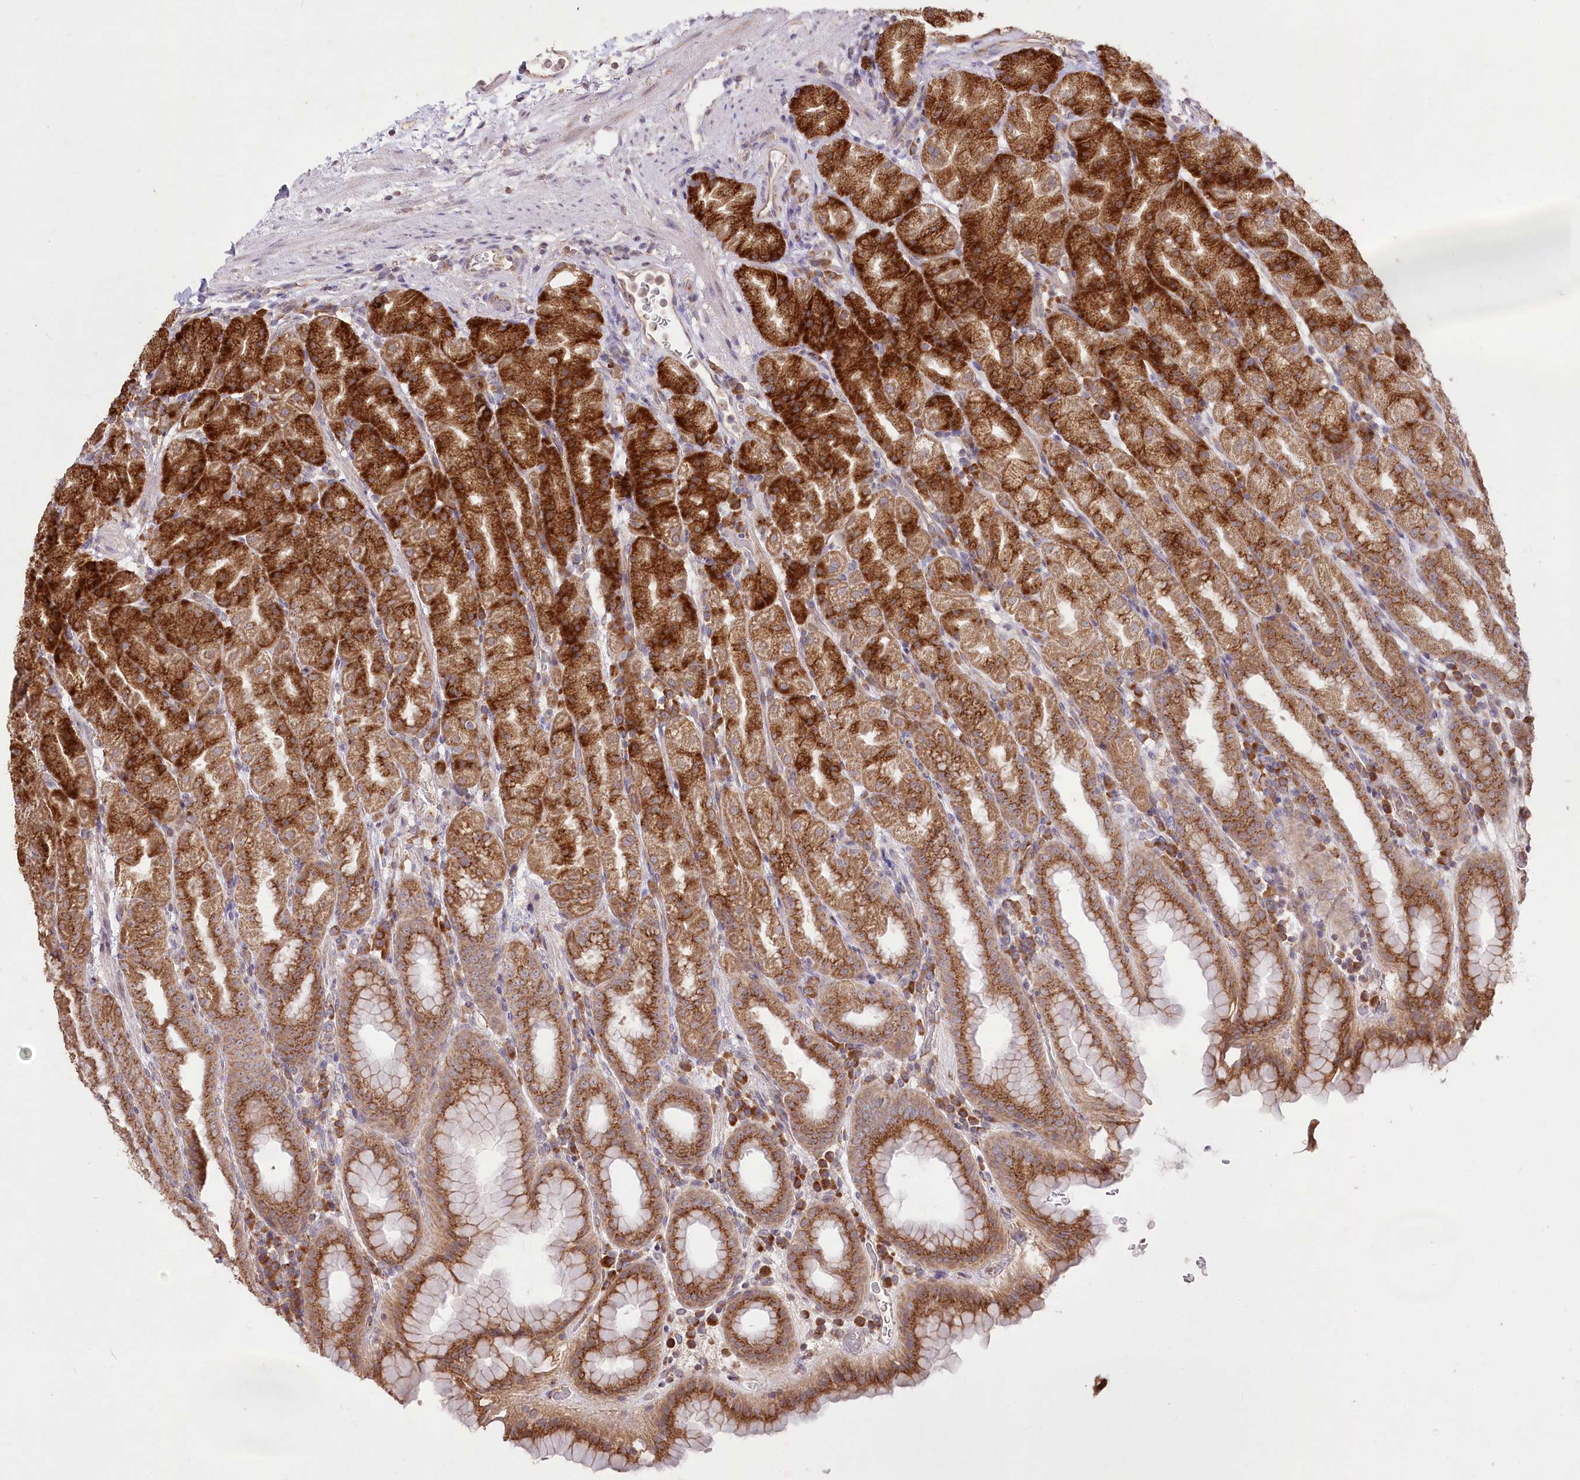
{"staining": {"intensity": "strong", "quantity": ">75%", "location": "cytoplasmic/membranous"}, "tissue": "stomach", "cell_type": "Glandular cells", "image_type": "normal", "snomed": [{"axis": "morphology", "description": "Normal tissue, NOS"}, {"axis": "topography", "description": "Stomach, upper"}], "caption": "The photomicrograph shows immunohistochemical staining of unremarkable stomach. There is strong cytoplasmic/membranous expression is present in approximately >75% of glandular cells. (Brightfield microscopy of DAB IHC at high magnification).", "gene": "STT3B", "patient": {"sex": "male", "age": 68}}